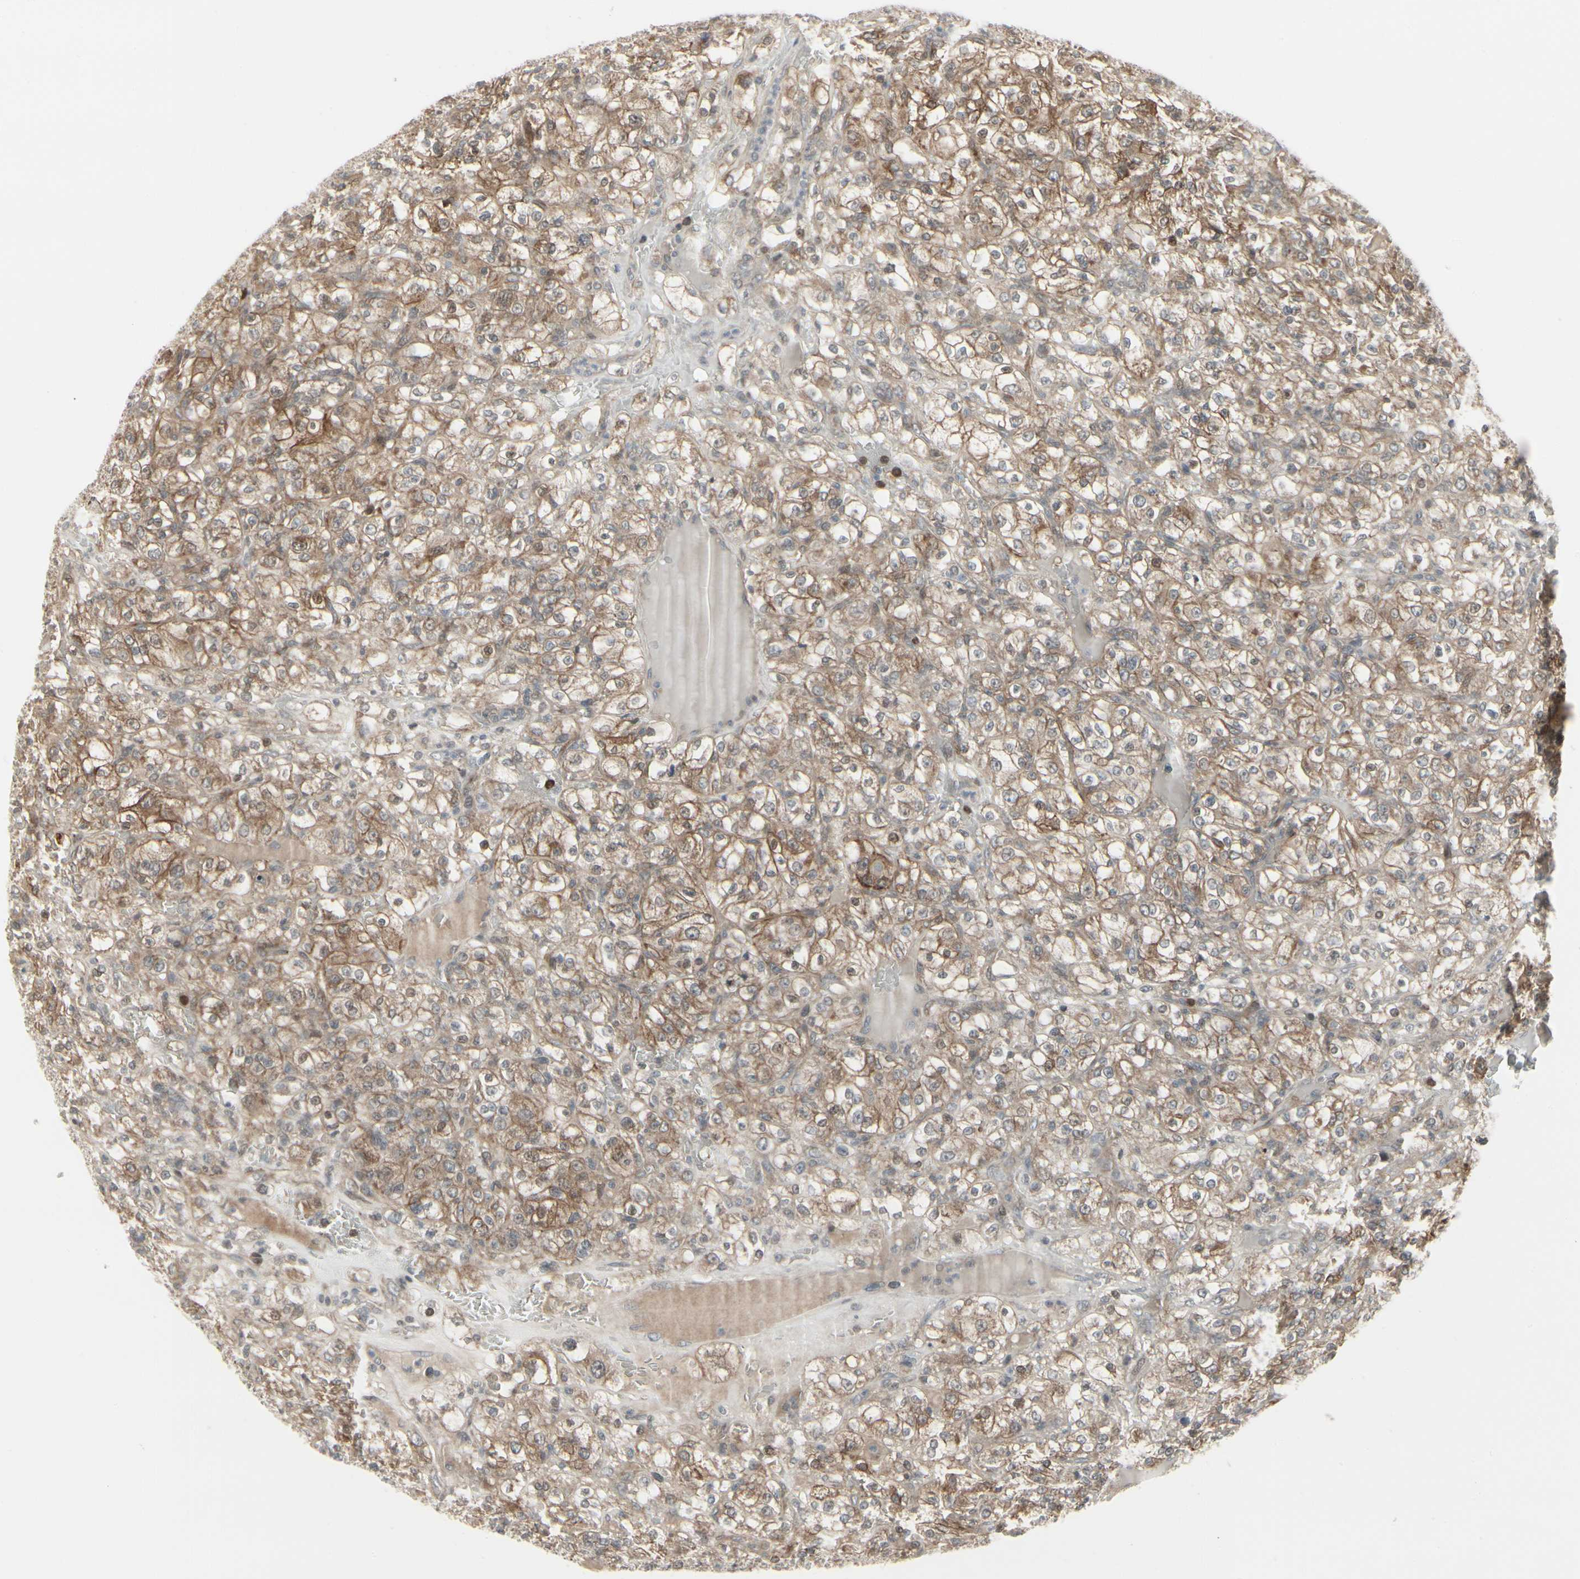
{"staining": {"intensity": "moderate", "quantity": ">75%", "location": "cytoplasmic/membranous"}, "tissue": "renal cancer", "cell_type": "Tumor cells", "image_type": "cancer", "snomed": [{"axis": "morphology", "description": "Normal tissue, NOS"}, {"axis": "morphology", "description": "Adenocarcinoma, NOS"}, {"axis": "topography", "description": "Kidney"}], "caption": "This is a micrograph of IHC staining of renal adenocarcinoma, which shows moderate expression in the cytoplasmic/membranous of tumor cells.", "gene": "IGFBP6", "patient": {"sex": "female", "age": 72}}